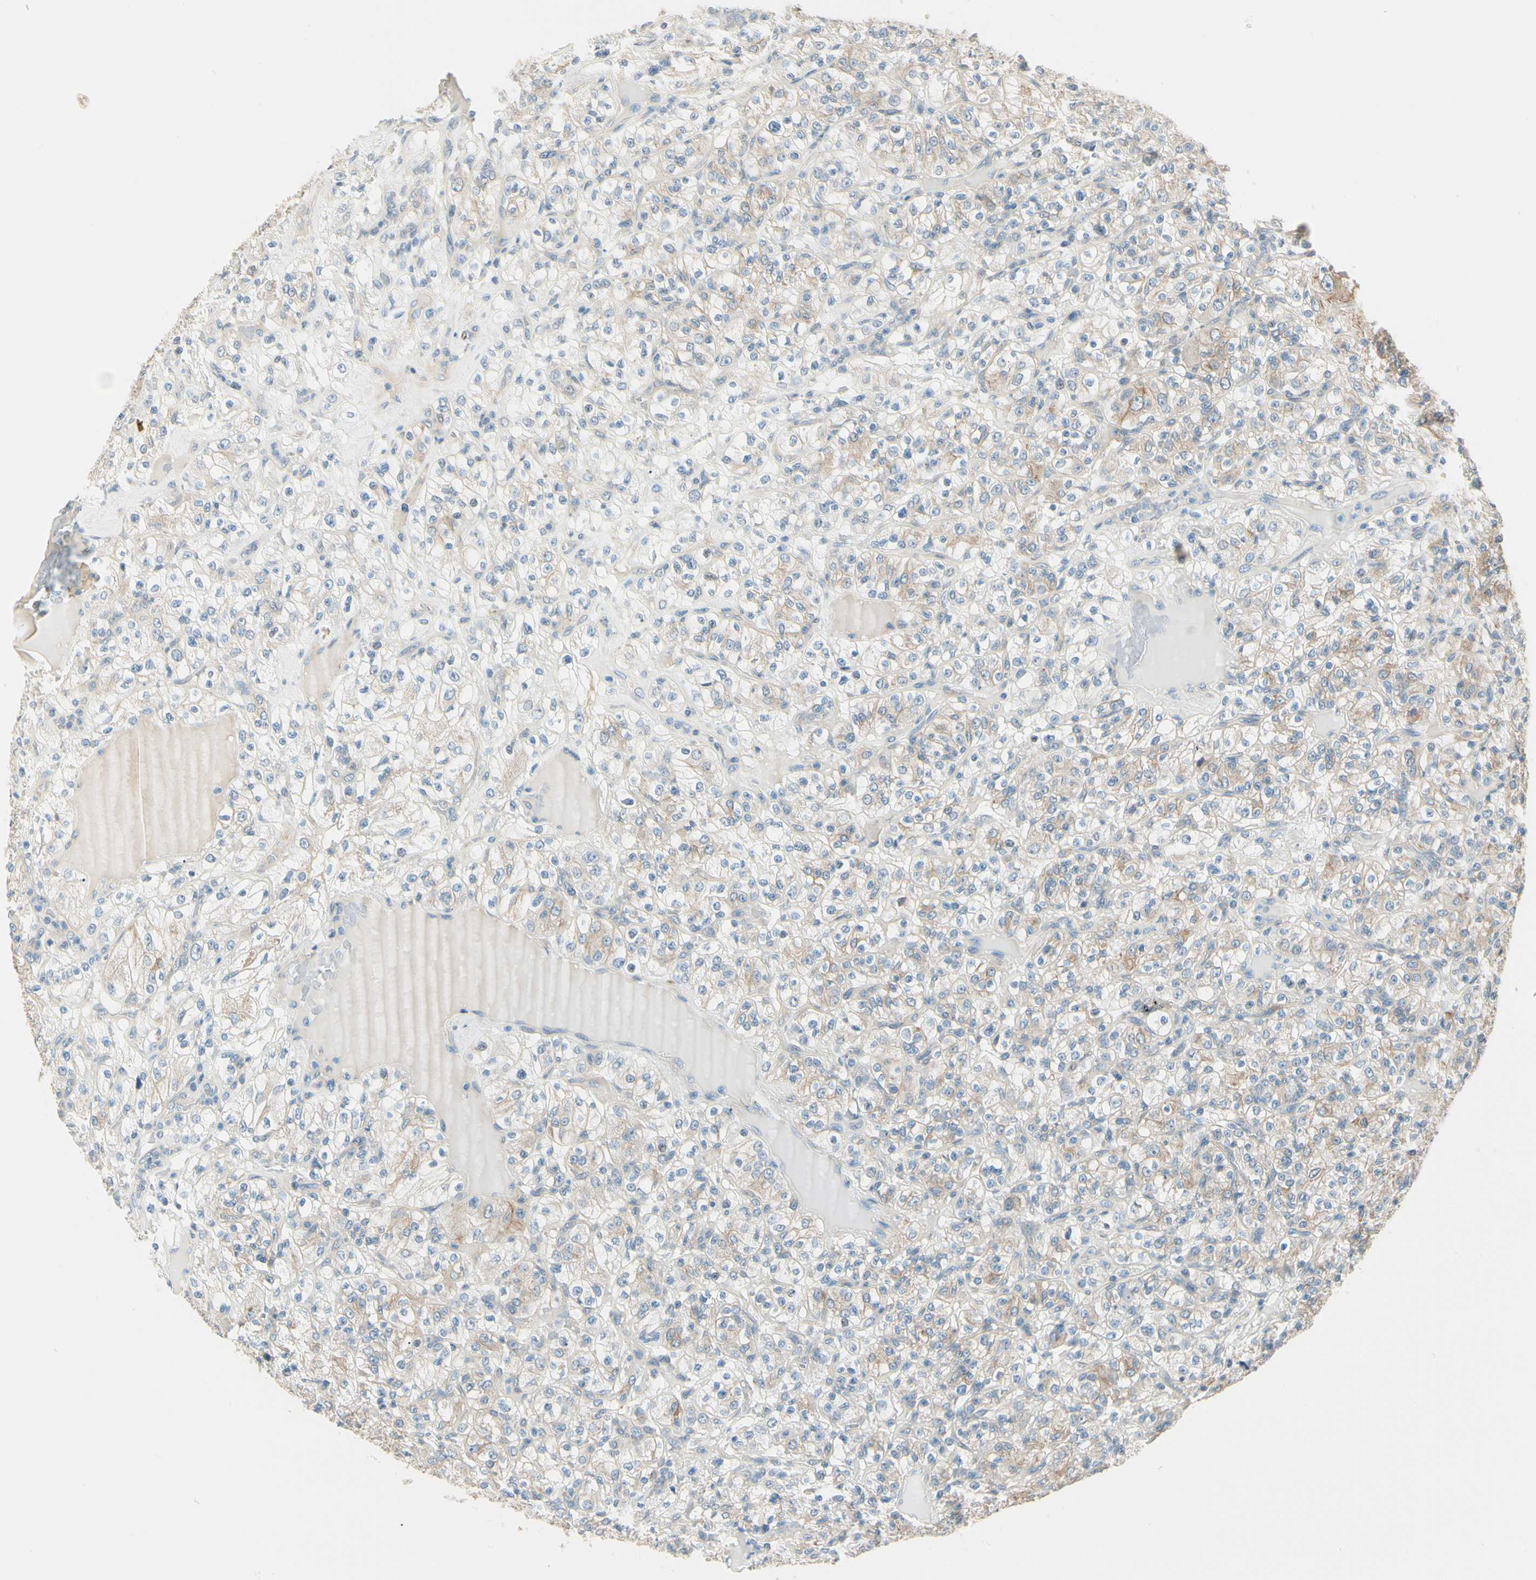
{"staining": {"intensity": "weak", "quantity": "25%-75%", "location": "cytoplasmic/membranous"}, "tissue": "renal cancer", "cell_type": "Tumor cells", "image_type": "cancer", "snomed": [{"axis": "morphology", "description": "Normal tissue, NOS"}, {"axis": "morphology", "description": "Adenocarcinoma, NOS"}, {"axis": "topography", "description": "Kidney"}], "caption": "IHC (DAB (3,3'-diaminobenzidine)) staining of renal cancer (adenocarcinoma) shows weak cytoplasmic/membranous protein expression in about 25%-75% of tumor cells. (Stains: DAB (3,3'-diaminobenzidine) in brown, nuclei in blue, Microscopy: brightfield microscopy at high magnification).", "gene": "DUSP12", "patient": {"sex": "female", "age": 72}}